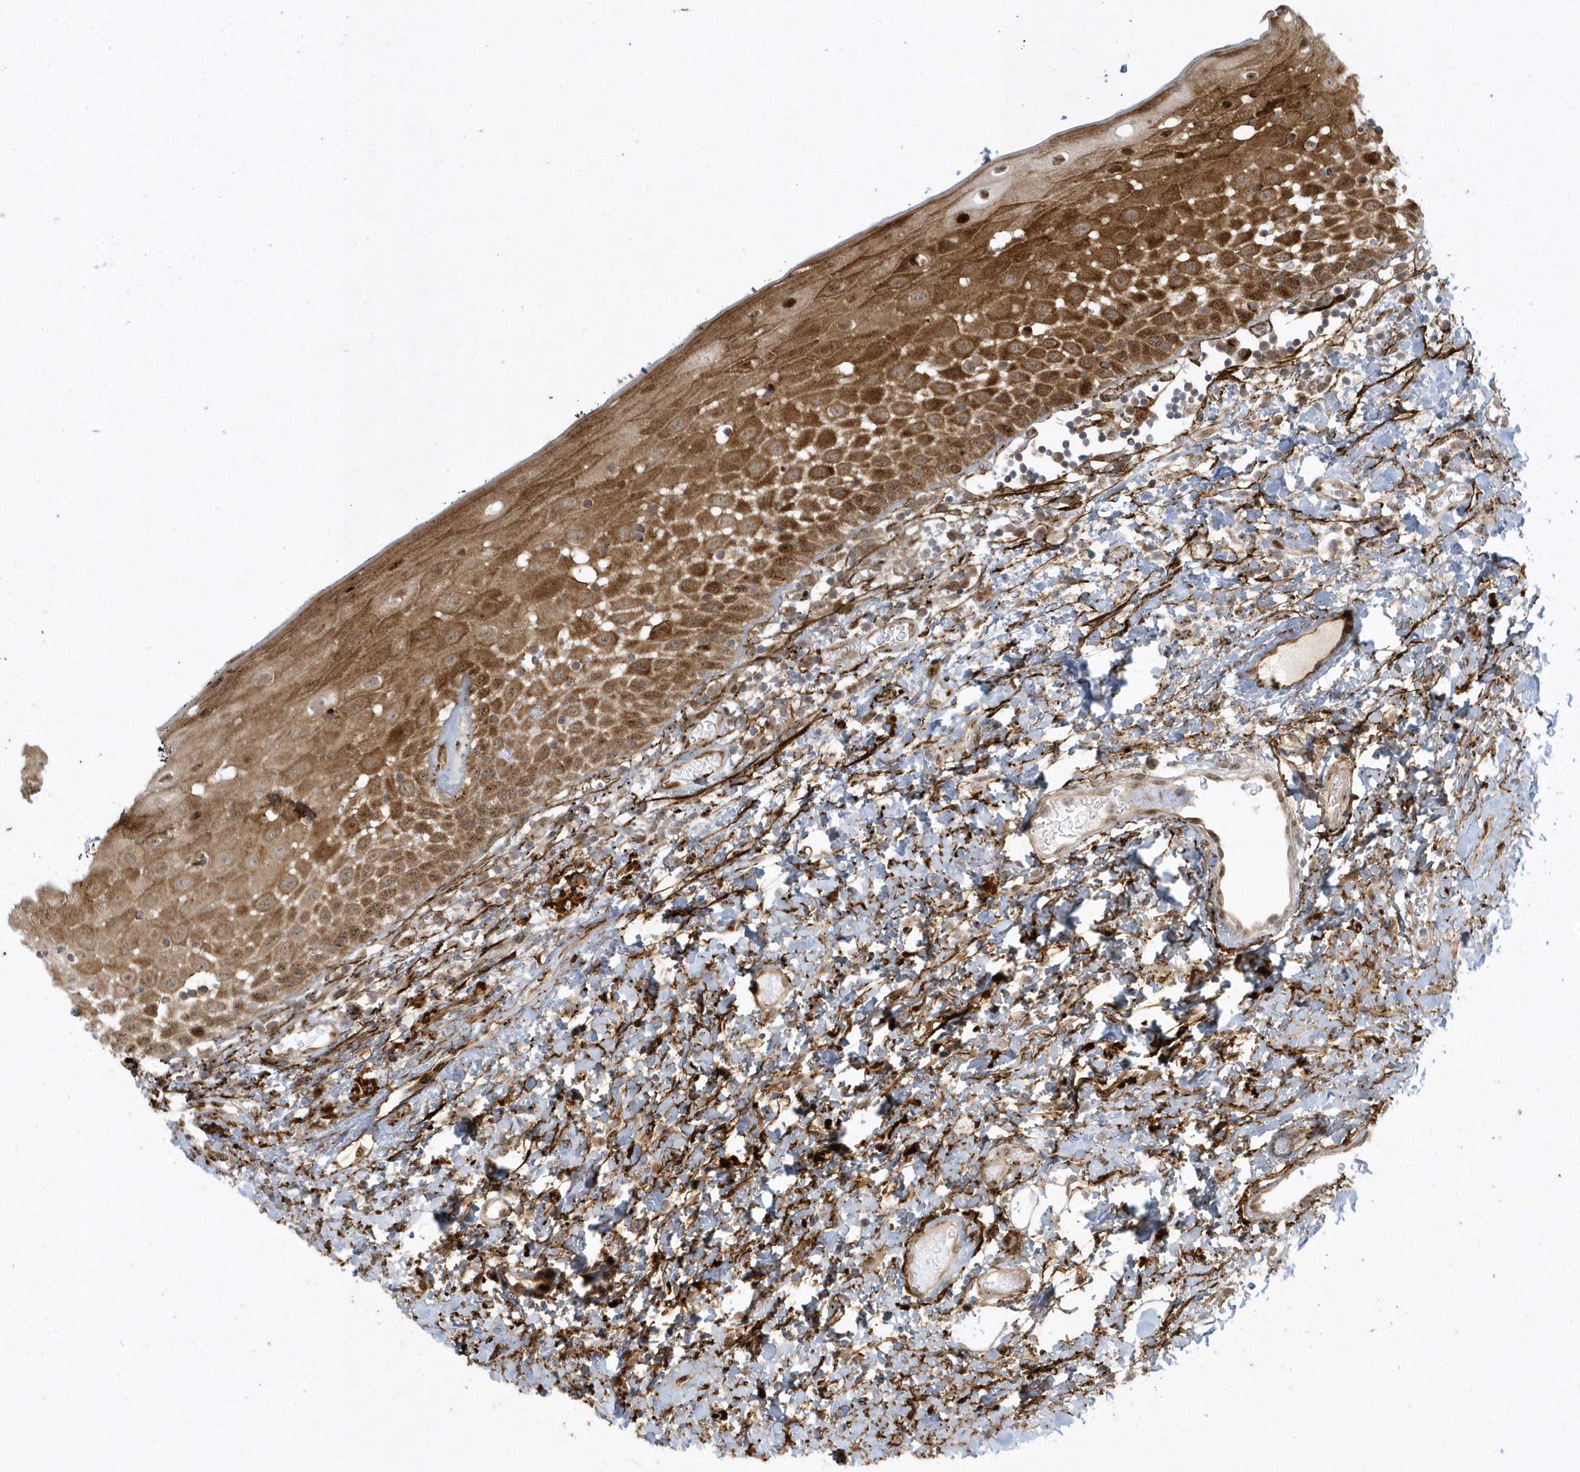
{"staining": {"intensity": "strong", "quantity": ">75%", "location": "cytoplasmic/membranous,nuclear"}, "tissue": "oral mucosa", "cell_type": "Squamous epithelial cells", "image_type": "normal", "snomed": [{"axis": "morphology", "description": "Normal tissue, NOS"}, {"axis": "topography", "description": "Oral tissue"}], "caption": "Immunohistochemical staining of normal oral mucosa reveals strong cytoplasmic/membranous,nuclear protein expression in about >75% of squamous epithelial cells. Nuclei are stained in blue.", "gene": "MASP2", "patient": {"sex": "male", "age": 74}}